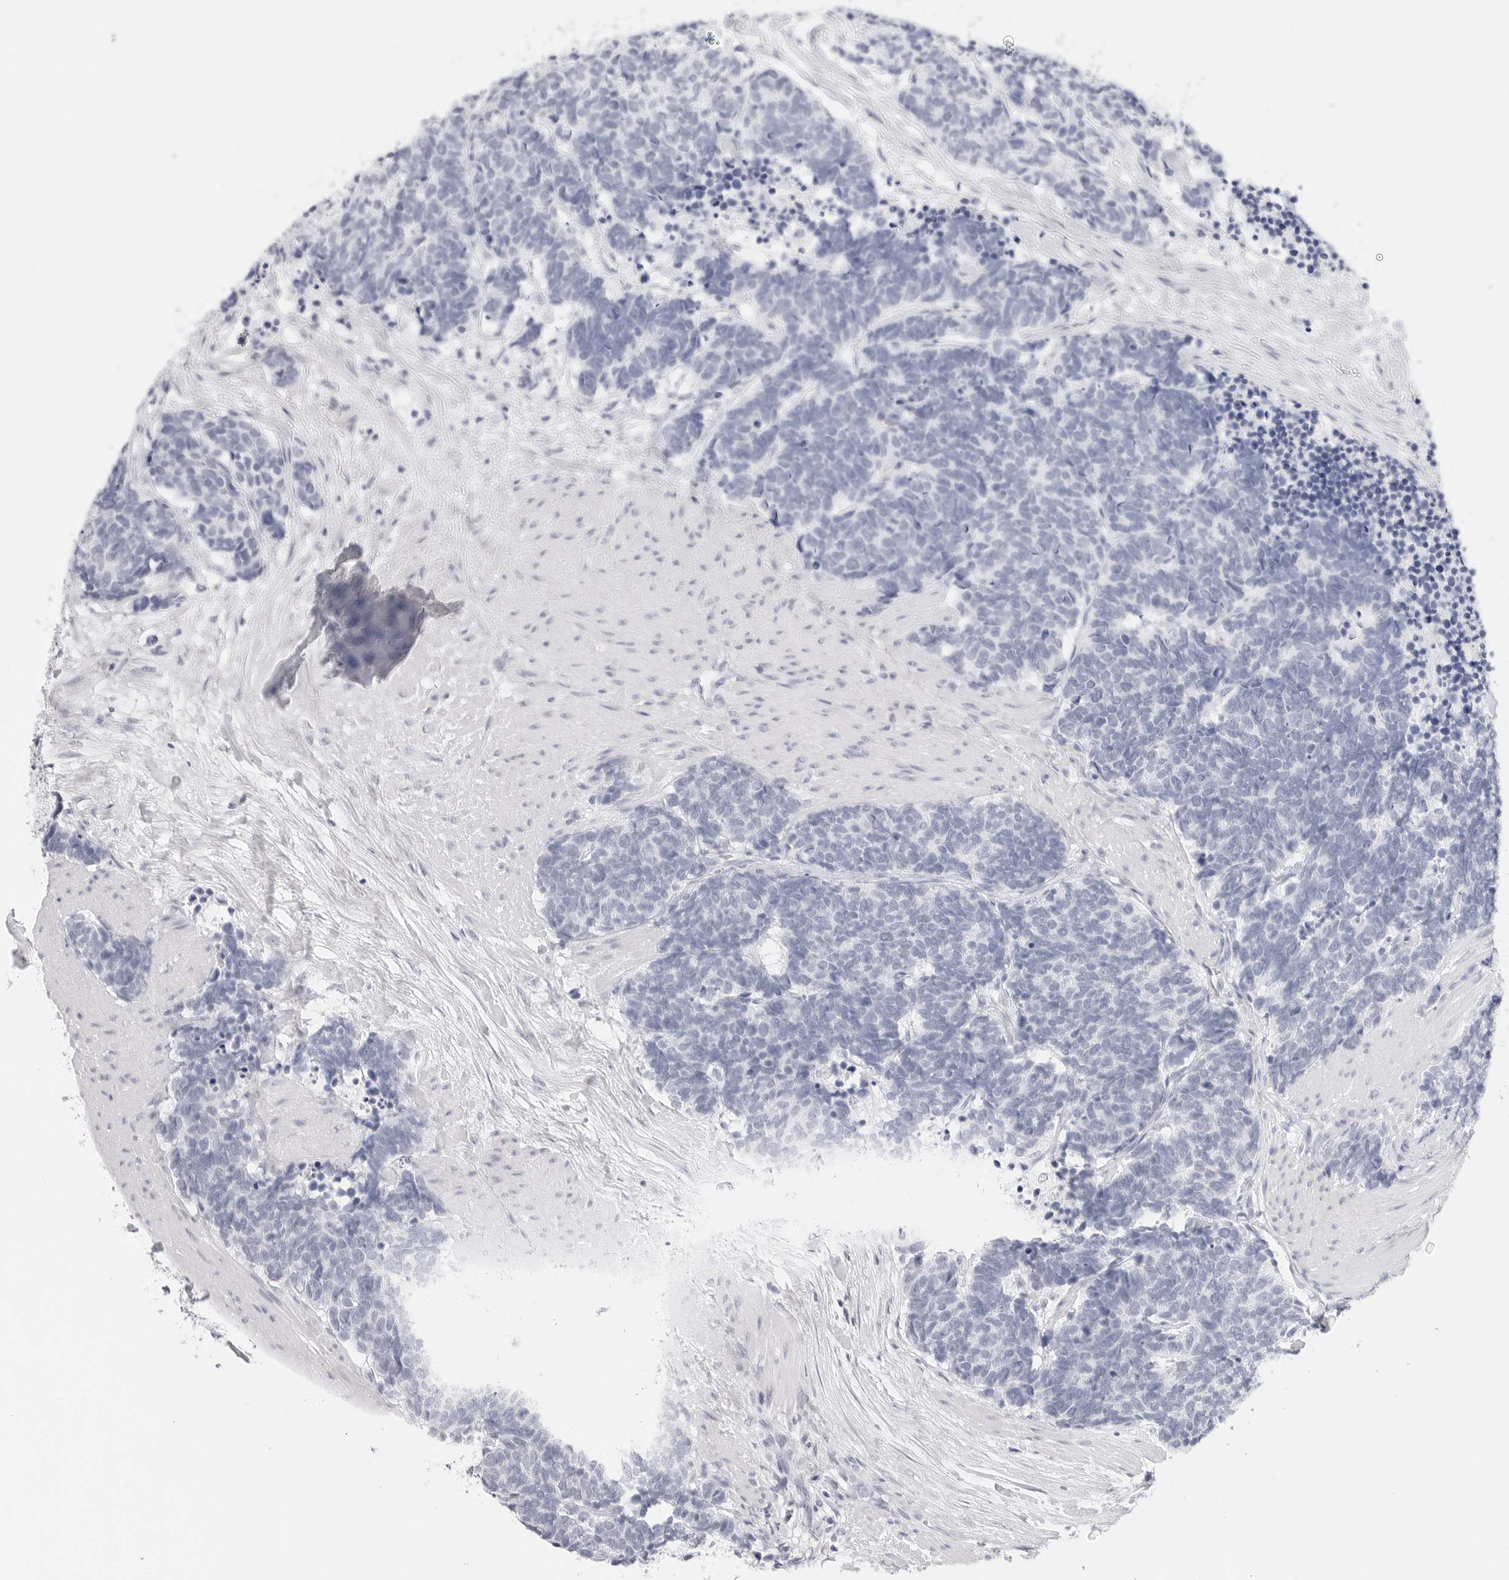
{"staining": {"intensity": "negative", "quantity": "none", "location": "none"}, "tissue": "carcinoid", "cell_type": "Tumor cells", "image_type": "cancer", "snomed": [{"axis": "morphology", "description": "Carcinoma, NOS"}, {"axis": "morphology", "description": "Carcinoid, malignant, NOS"}, {"axis": "topography", "description": "Urinary bladder"}], "caption": "Immunohistochemistry (IHC) of human carcinoid exhibits no expression in tumor cells. (IHC, brightfield microscopy, high magnification).", "gene": "HMGCS2", "patient": {"sex": "male", "age": 57}}